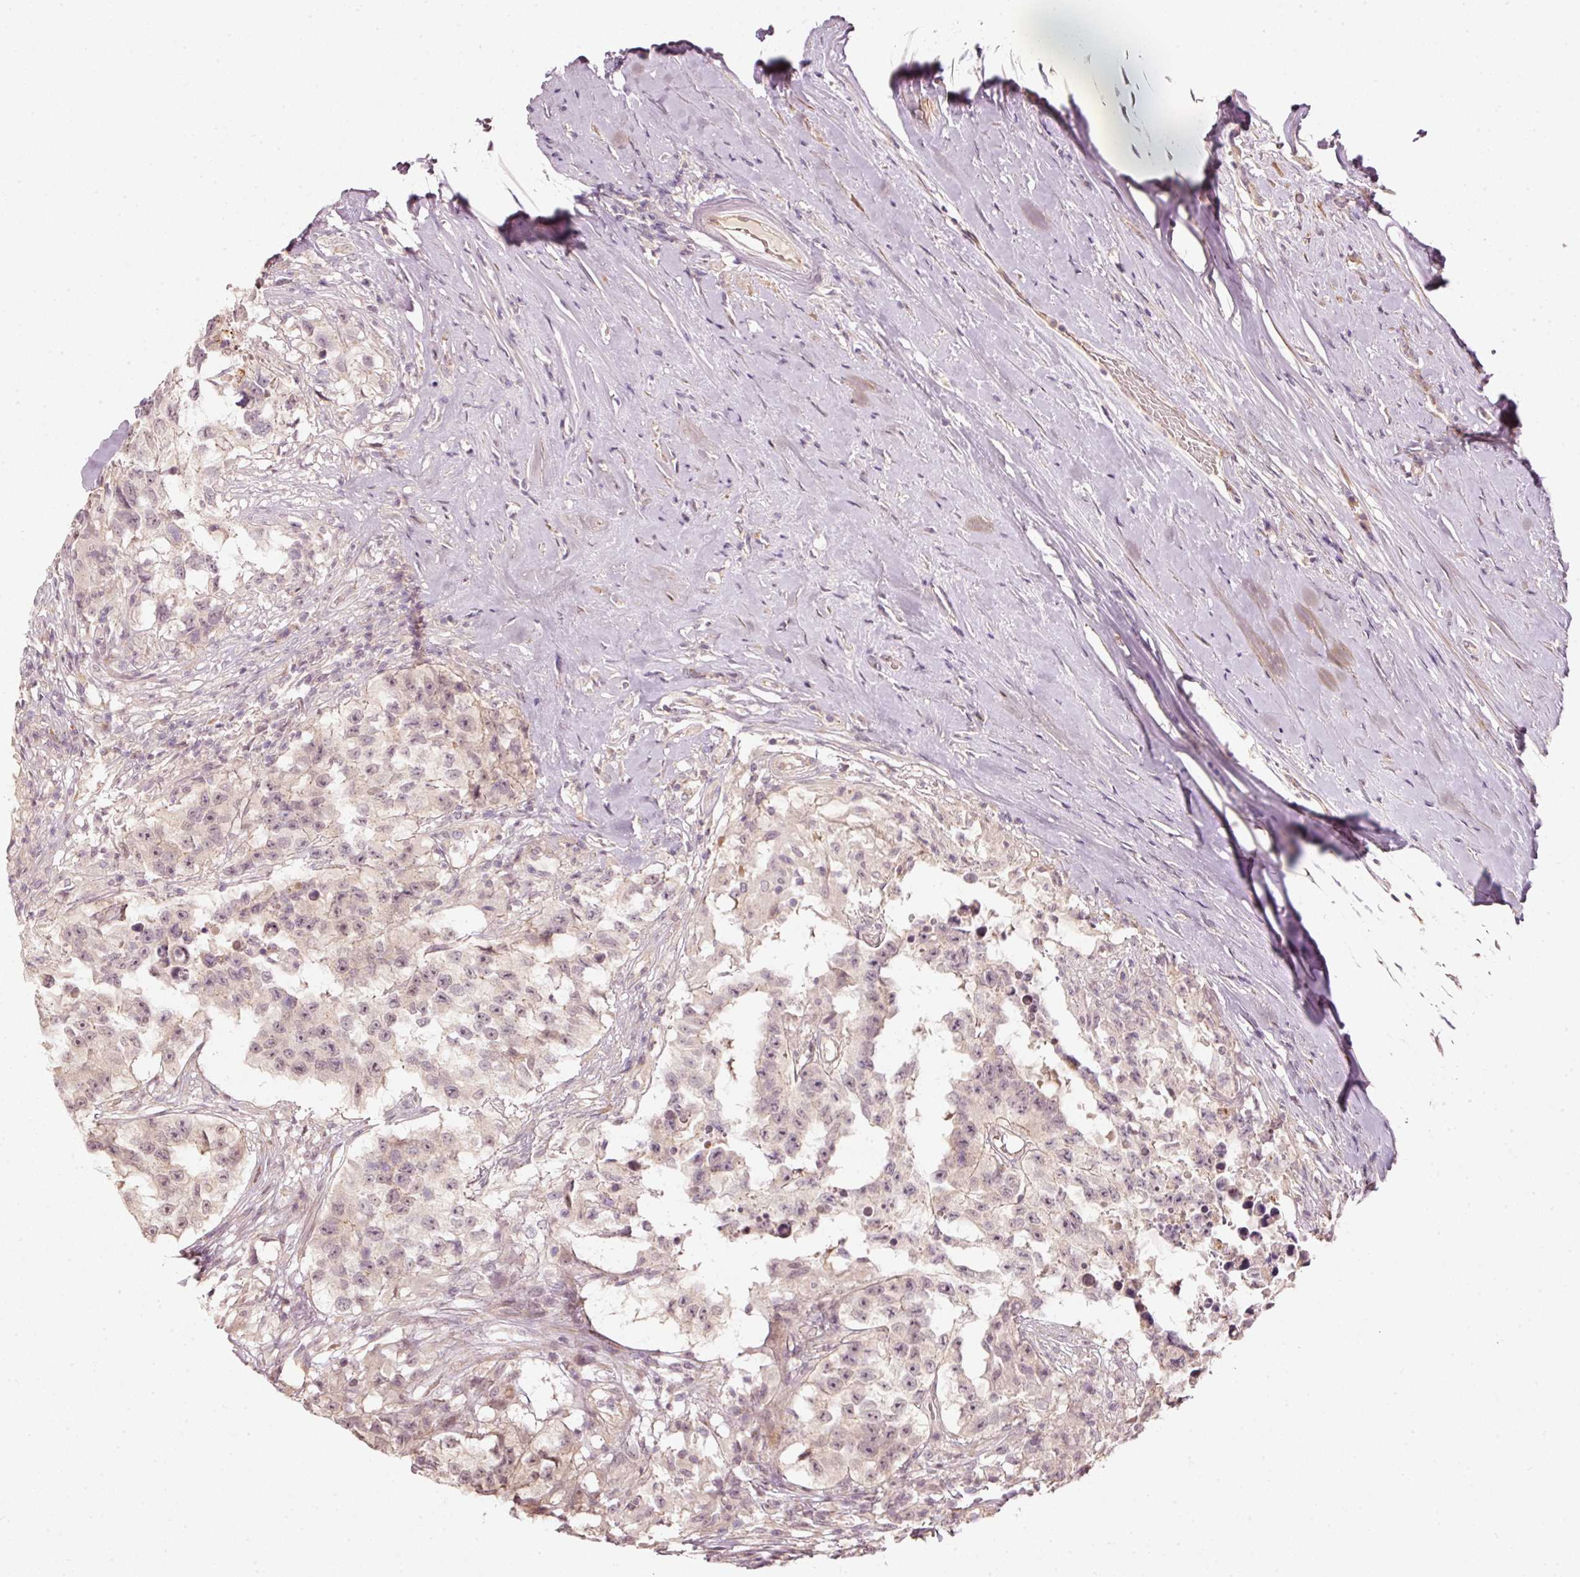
{"staining": {"intensity": "weak", "quantity": "<25%", "location": "nuclear"}, "tissue": "testis cancer", "cell_type": "Tumor cells", "image_type": "cancer", "snomed": [{"axis": "morphology", "description": "Carcinoma, Embryonal, NOS"}, {"axis": "topography", "description": "Testis"}], "caption": "Immunohistochemical staining of human testis cancer displays no significant expression in tumor cells.", "gene": "ARHGAP22", "patient": {"sex": "male", "age": 83}}